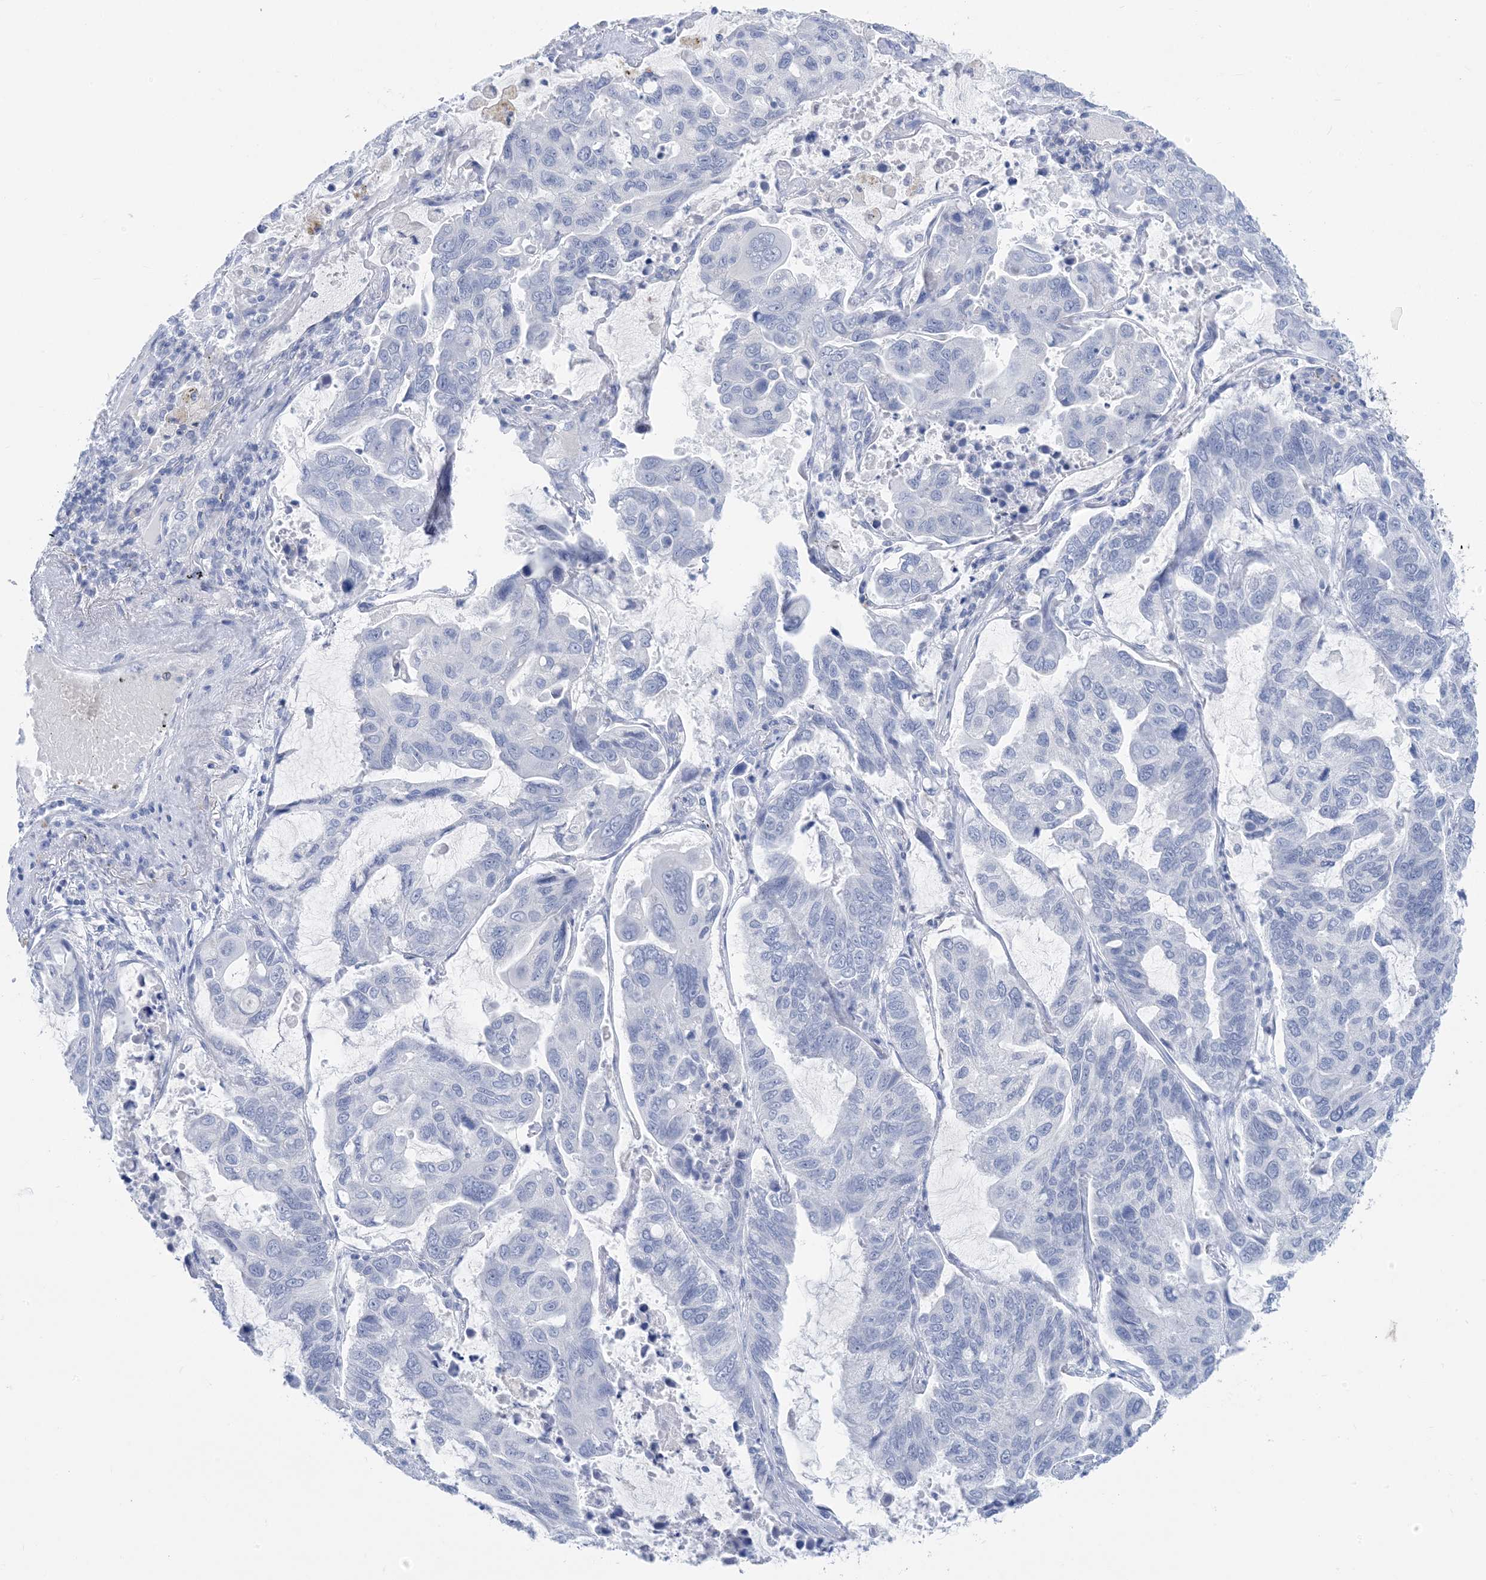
{"staining": {"intensity": "negative", "quantity": "none", "location": "none"}, "tissue": "lung cancer", "cell_type": "Tumor cells", "image_type": "cancer", "snomed": [{"axis": "morphology", "description": "Adenocarcinoma, NOS"}, {"axis": "topography", "description": "Lung"}], "caption": "Tumor cells show no significant protein staining in lung cancer. (DAB (3,3'-diaminobenzidine) immunohistochemistry (IHC), high magnification).", "gene": "SH3YL1", "patient": {"sex": "male", "age": 64}}